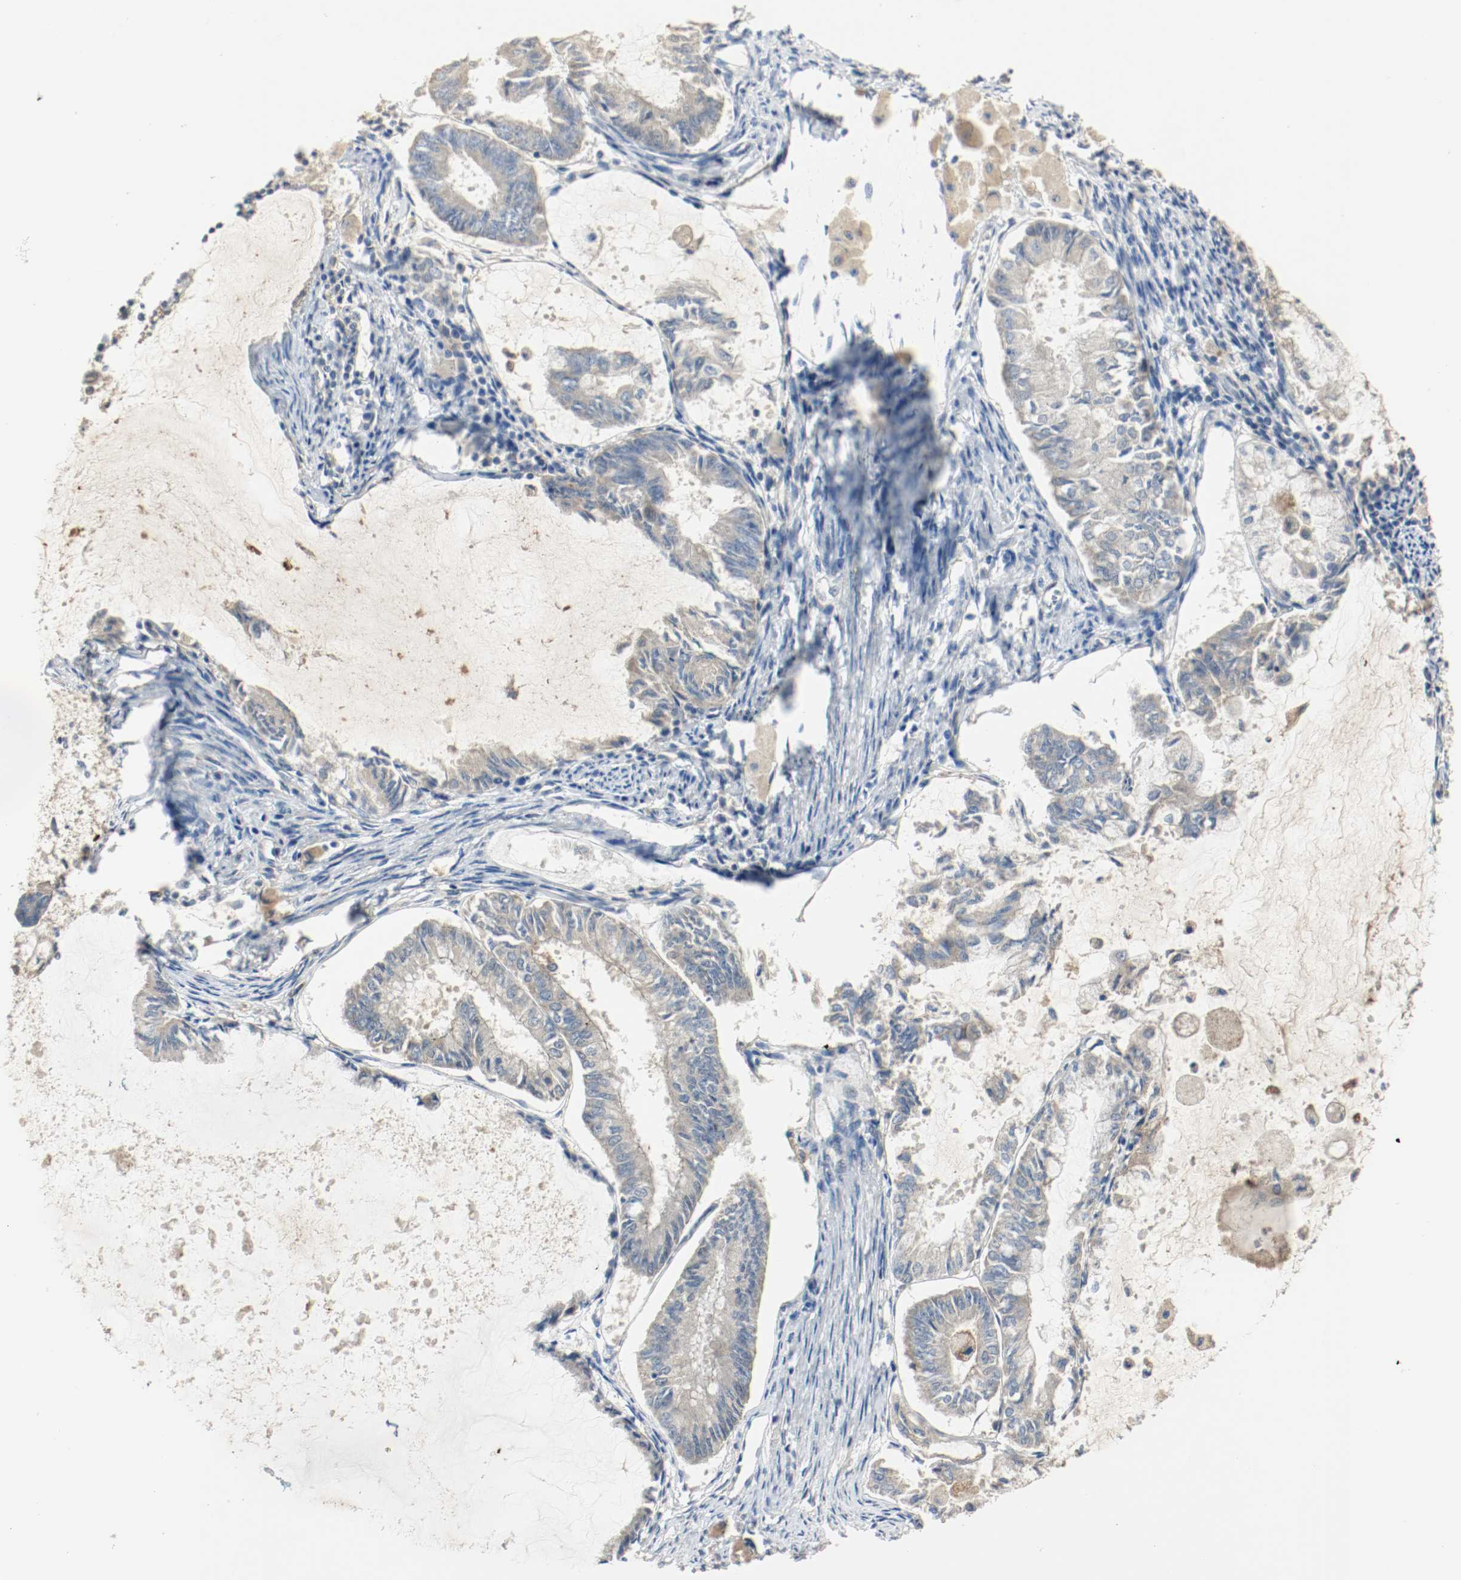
{"staining": {"intensity": "weak", "quantity": ">75%", "location": "cytoplasmic/membranous"}, "tissue": "endometrial cancer", "cell_type": "Tumor cells", "image_type": "cancer", "snomed": [{"axis": "morphology", "description": "Adenocarcinoma, NOS"}, {"axis": "topography", "description": "Endometrium"}], "caption": "This is an image of immunohistochemistry (IHC) staining of endometrial cancer, which shows weak positivity in the cytoplasmic/membranous of tumor cells.", "gene": "MELTF", "patient": {"sex": "female", "age": 86}}